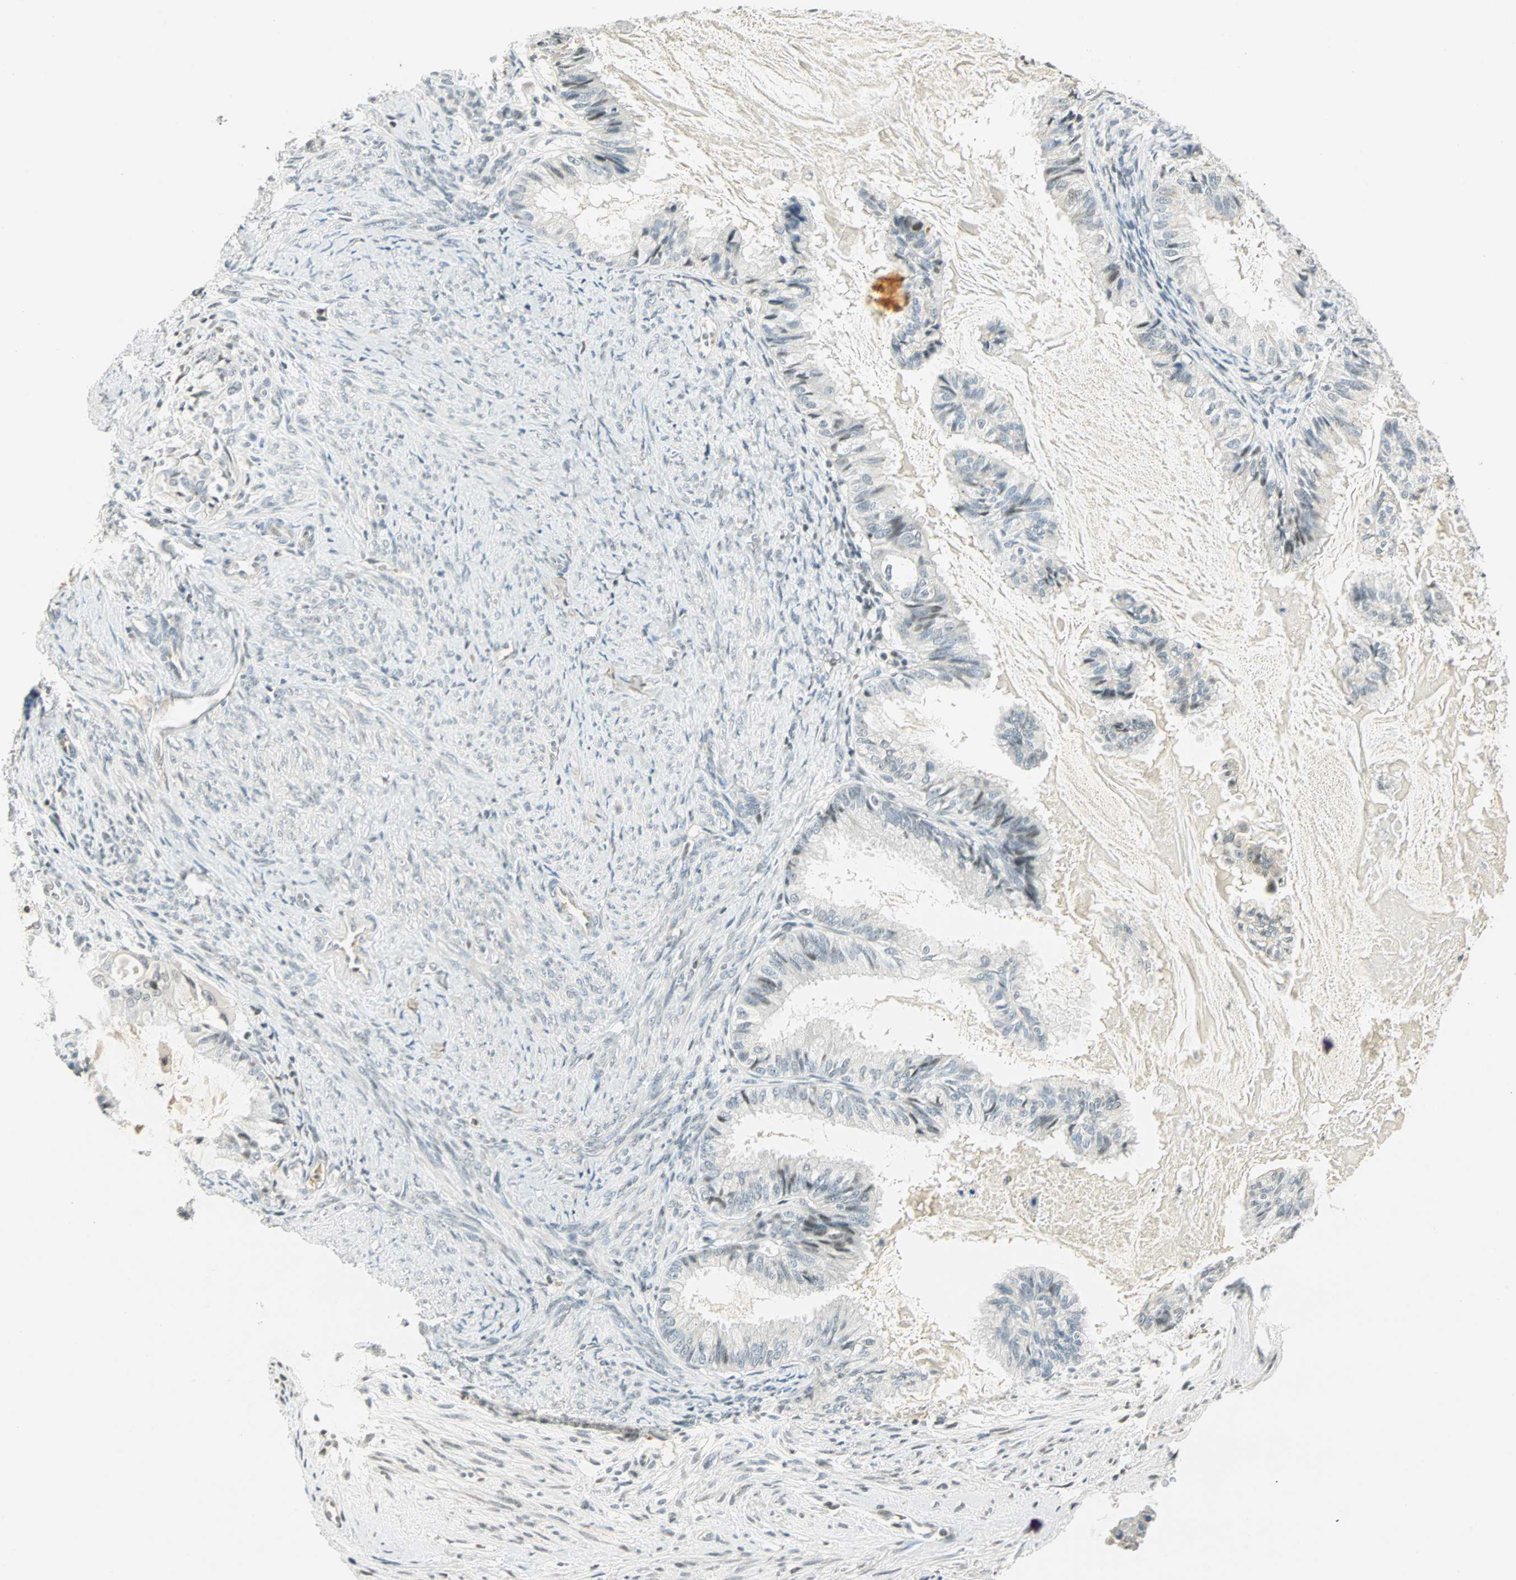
{"staining": {"intensity": "weak", "quantity": "<25%", "location": "nuclear"}, "tissue": "cervical cancer", "cell_type": "Tumor cells", "image_type": "cancer", "snomed": [{"axis": "morphology", "description": "Normal tissue, NOS"}, {"axis": "morphology", "description": "Adenocarcinoma, NOS"}, {"axis": "topography", "description": "Cervix"}, {"axis": "topography", "description": "Endometrium"}], "caption": "The photomicrograph demonstrates no significant positivity in tumor cells of cervical cancer.", "gene": "SMAD3", "patient": {"sex": "female", "age": 86}}